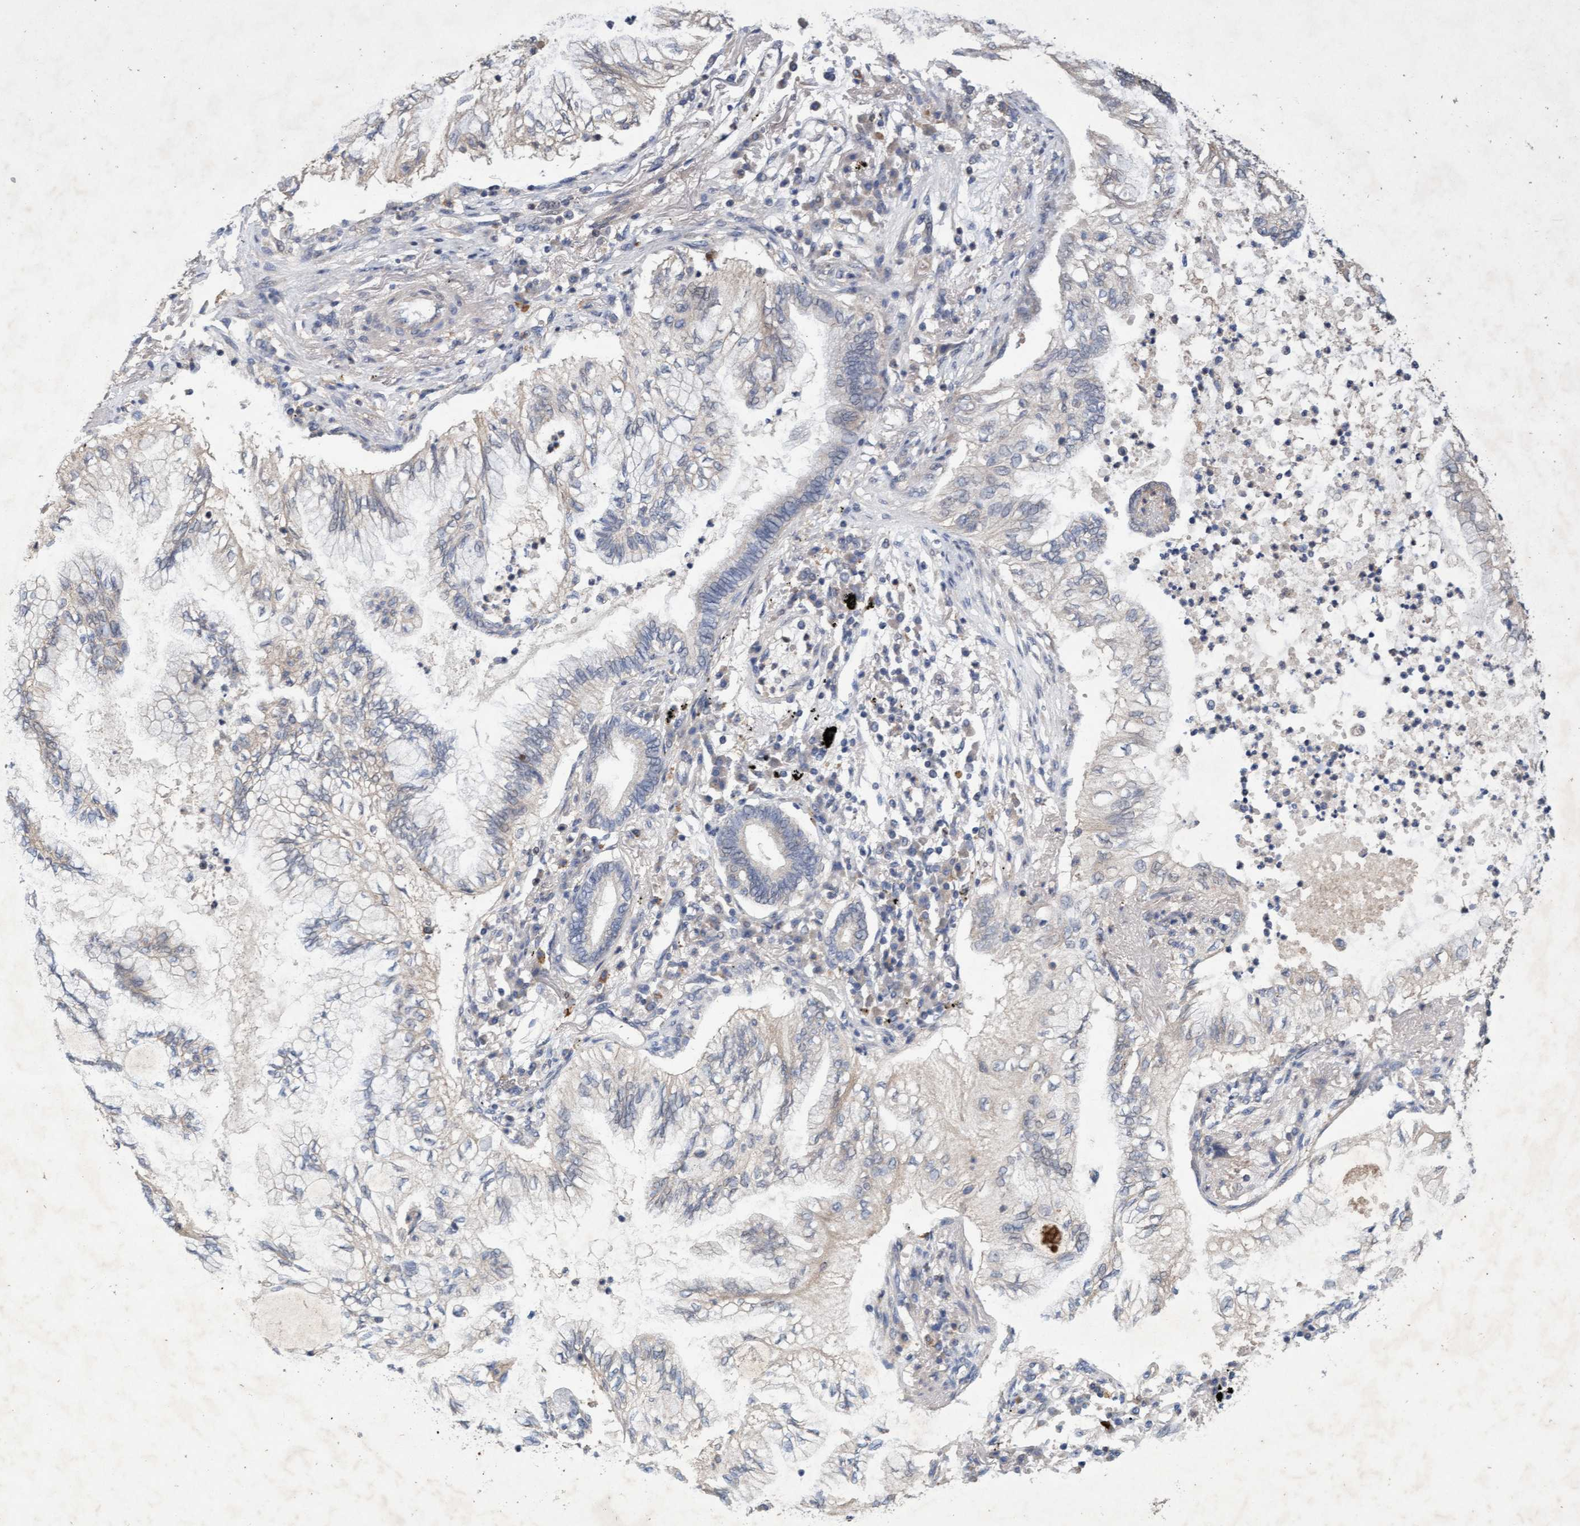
{"staining": {"intensity": "weak", "quantity": "<25%", "location": "cytoplasmic/membranous"}, "tissue": "lung cancer", "cell_type": "Tumor cells", "image_type": "cancer", "snomed": [{"axis": "morphology", "description": "Normal tissue, NOS"}, {"axis": "morphology", "description": "Adenocarcinoma, NOS"}, {"axis": "topography", "description": "Bronchus"}, {"axis": "topography", "description": "Lung"}], "caption": "Immunohistochemistry histopathology image of neoplastic tissue: lung cancer (adenocarcinoma) stained with DAB (3,3'-diaminobenzidine) reveals no significant protein staining in tumor cells.", "gene": "ZNF677", "patient": {"sex": "female", "age": 70}}